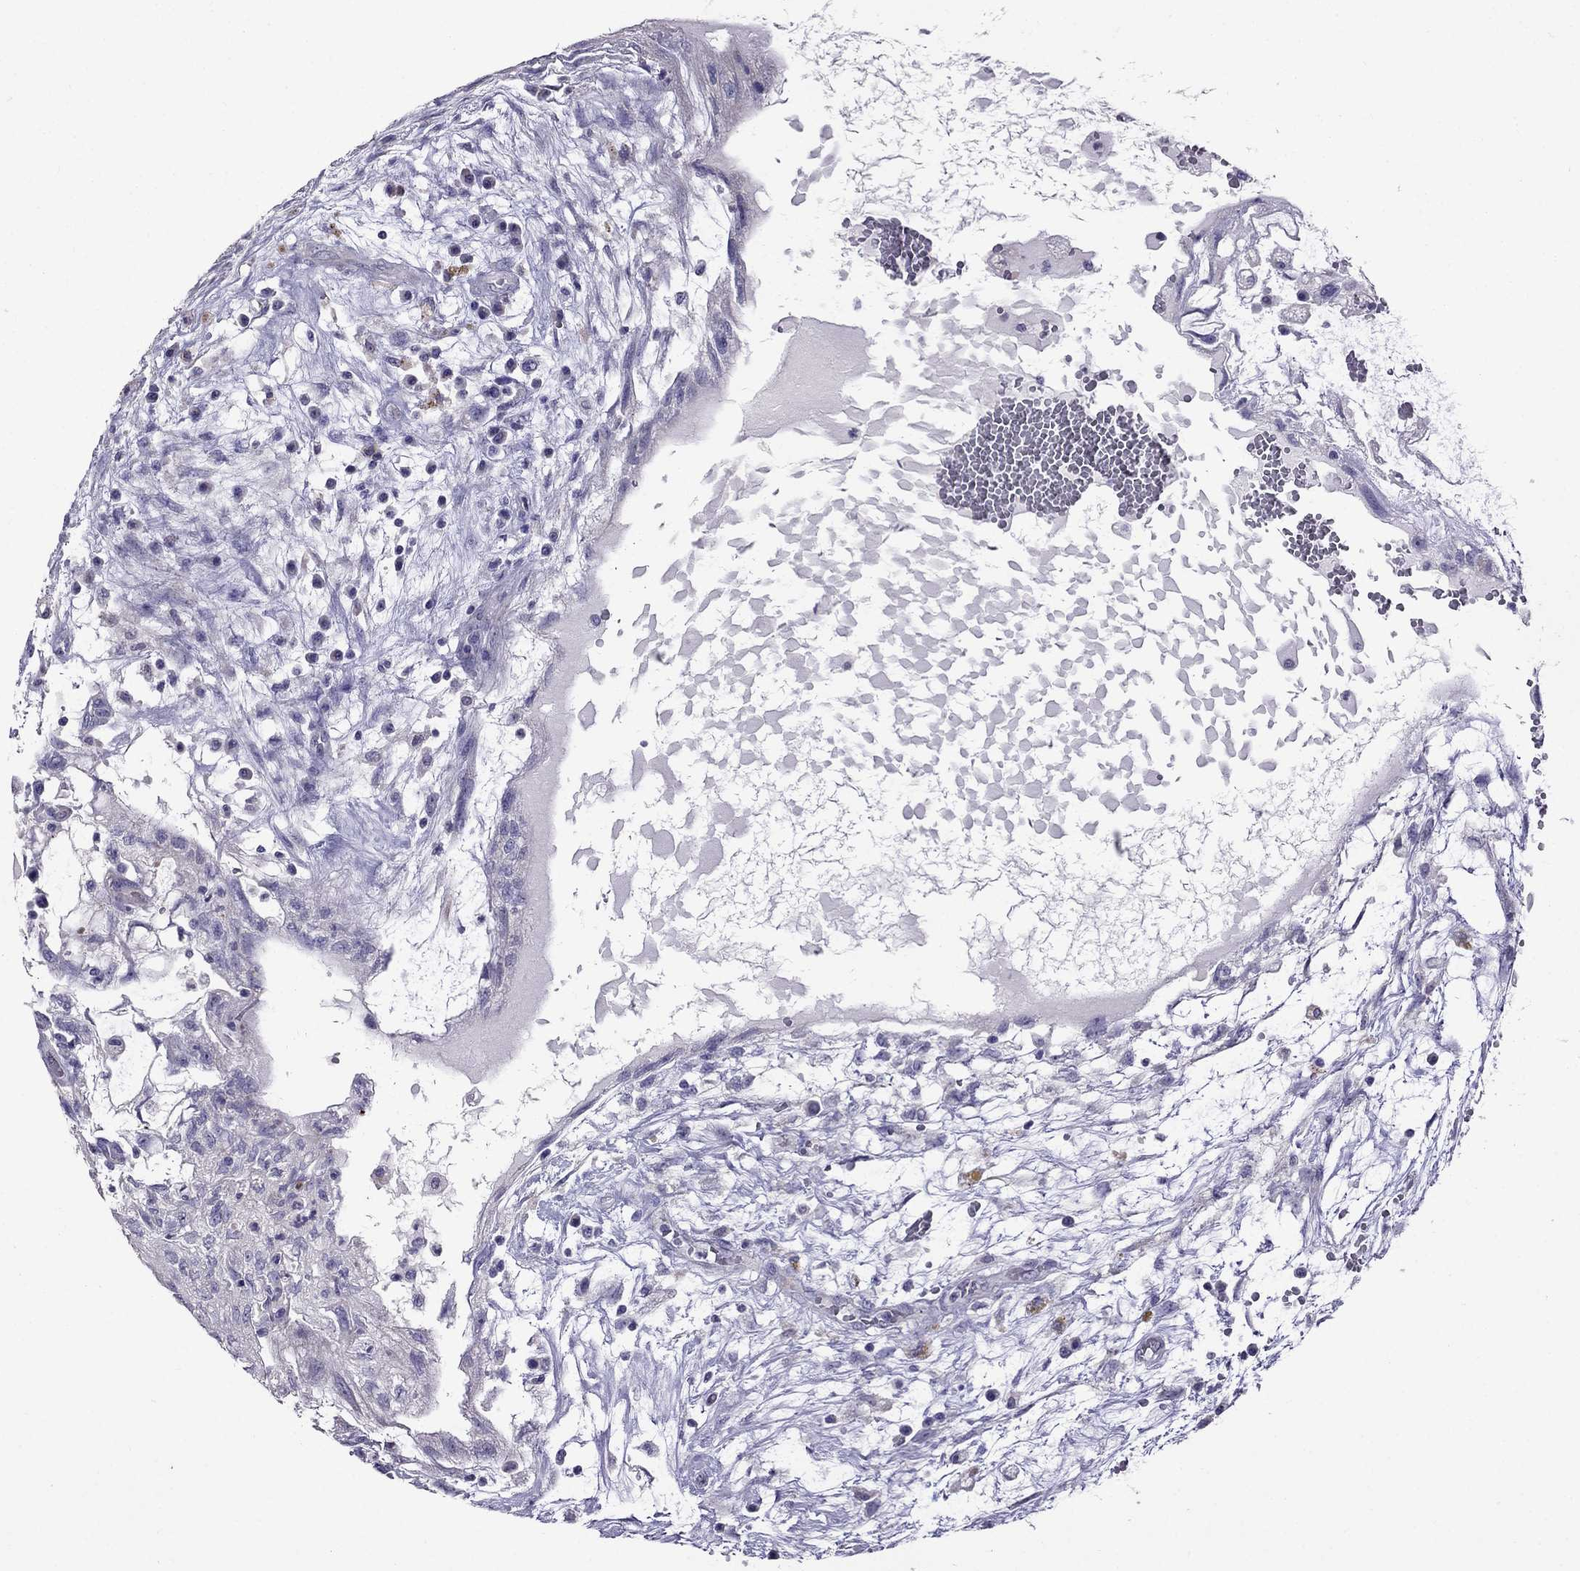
{"staining": {"intensity": "negative", "quantity": "none", "location": "none"}, "tissue": "testis cancer", "cell_type": "Tumor cells", "image_type": "cancer", "snomed": [{"axis": "morphology", "description": "Normal tissue, NOS"}, {"axis": "morphology", "description": "Carcinoma, Embryonal, NOS"}, {"axis": "topography", "description": "Testis"}, {"axis": "topography", "description": "Epididymis"}], "caption": "An IHC image of testis cancer (embryonal carcinoma) is shown. There is no staining in tumor cells of testis cancer (embryonal carcinoma).", "gene": "OXCT2", "patient": {"sex": "male", "age": 32}}